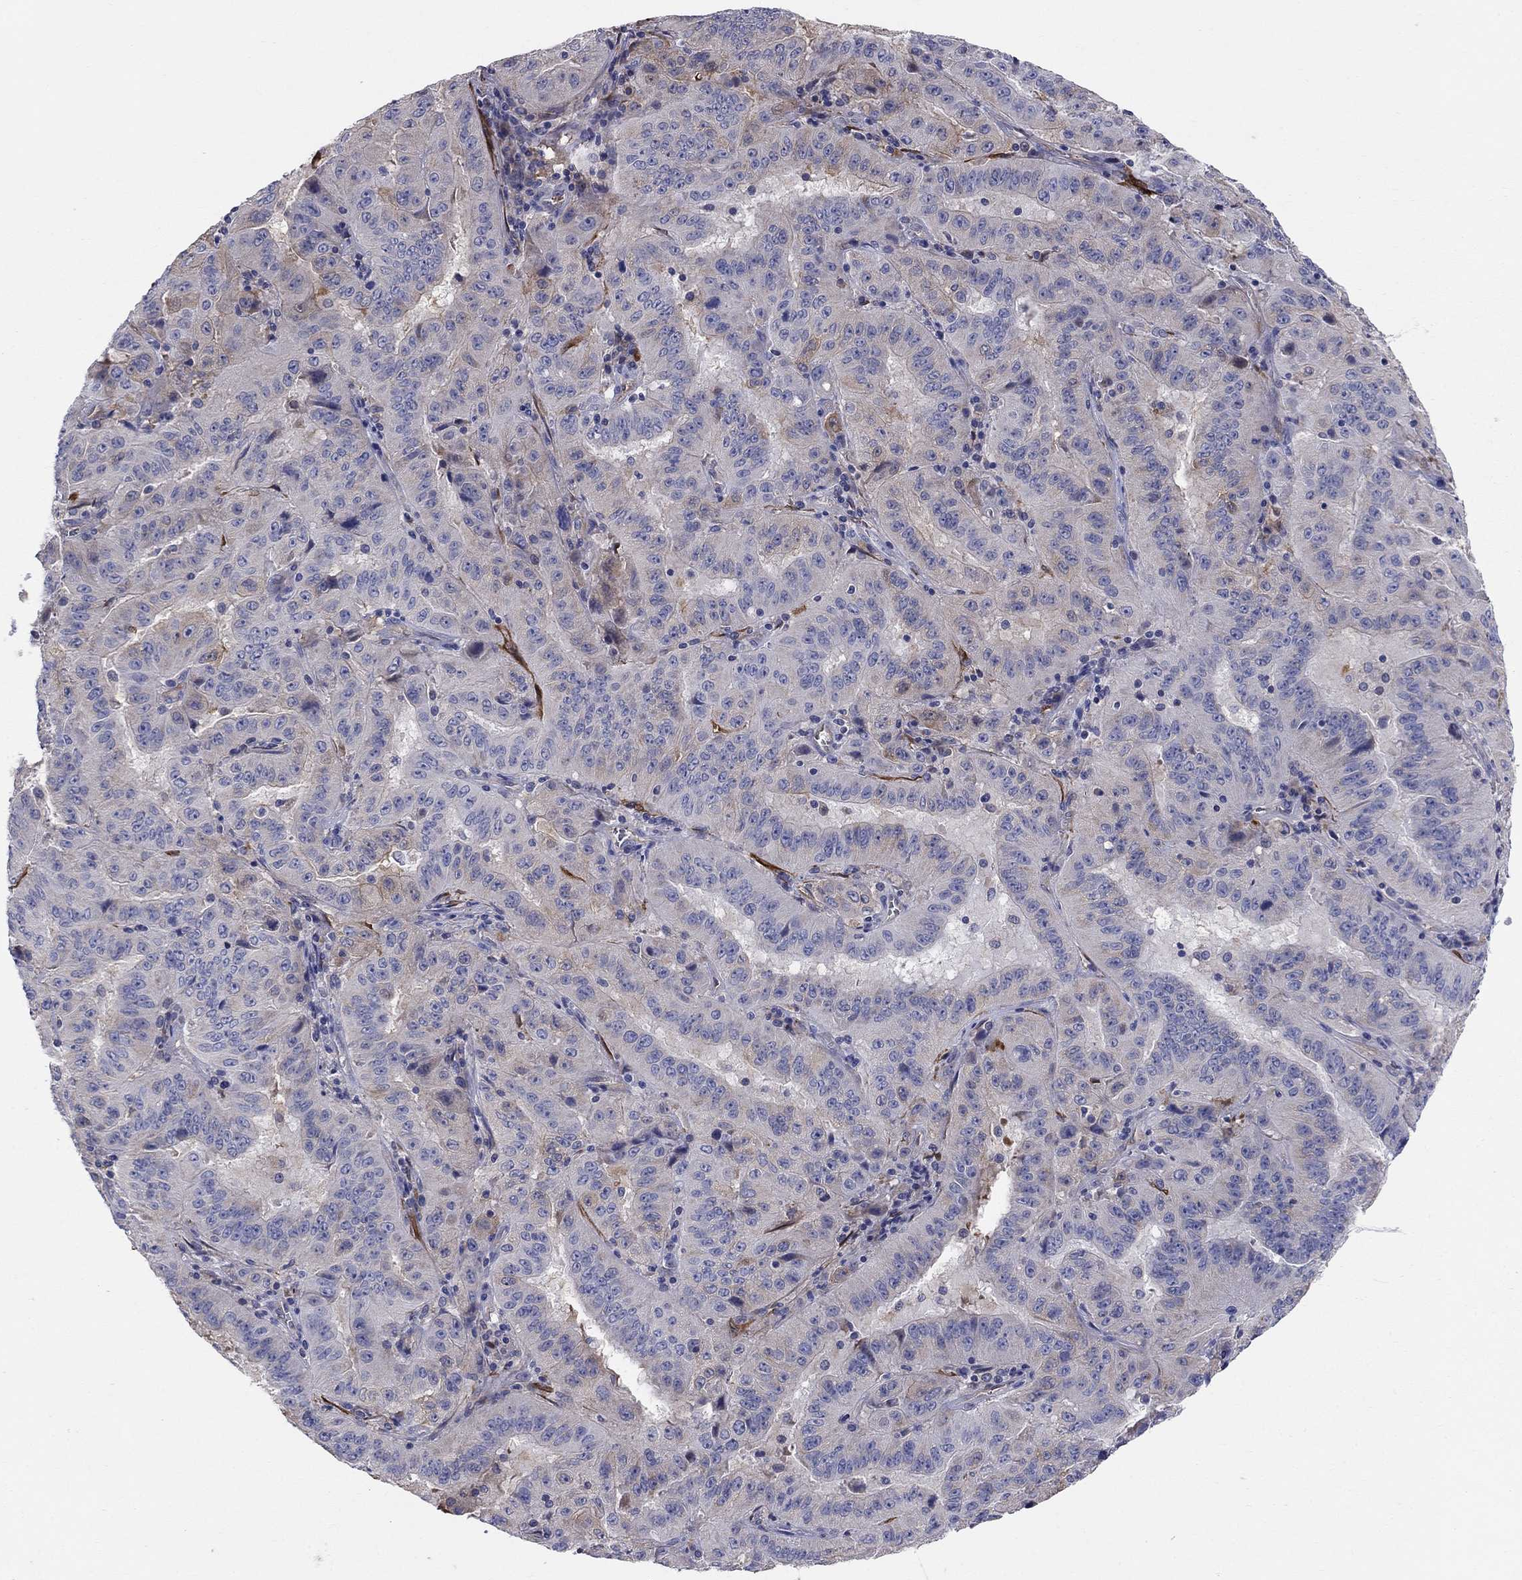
{"staining": {"intensity": "moderate", "quantity": "<25%", "location": "cytoplasmic/membranous"}, "tissue": "pancreatic cancer", "cell_type": "Tumor cells", "image_type": "cancer", "snomed": [{"axis": "morphology", "description": "Adenocarcinoma, NOS"}, {"axis": "topography", "description": "Pancreas"}], "caption": "Immunohistochemistry (IHC) micrograph of neoplastic tissue: human pancreatic cancer stained using immunohistochemistry exhibits low levels of moderate protein expression localized specifically in the cytoplasmic/membranous of tumor cells, appearing as a cytoplasmic/membranous brown color.", "gene": "EMP2", "patient": {"sex": "male", "age": 63}}